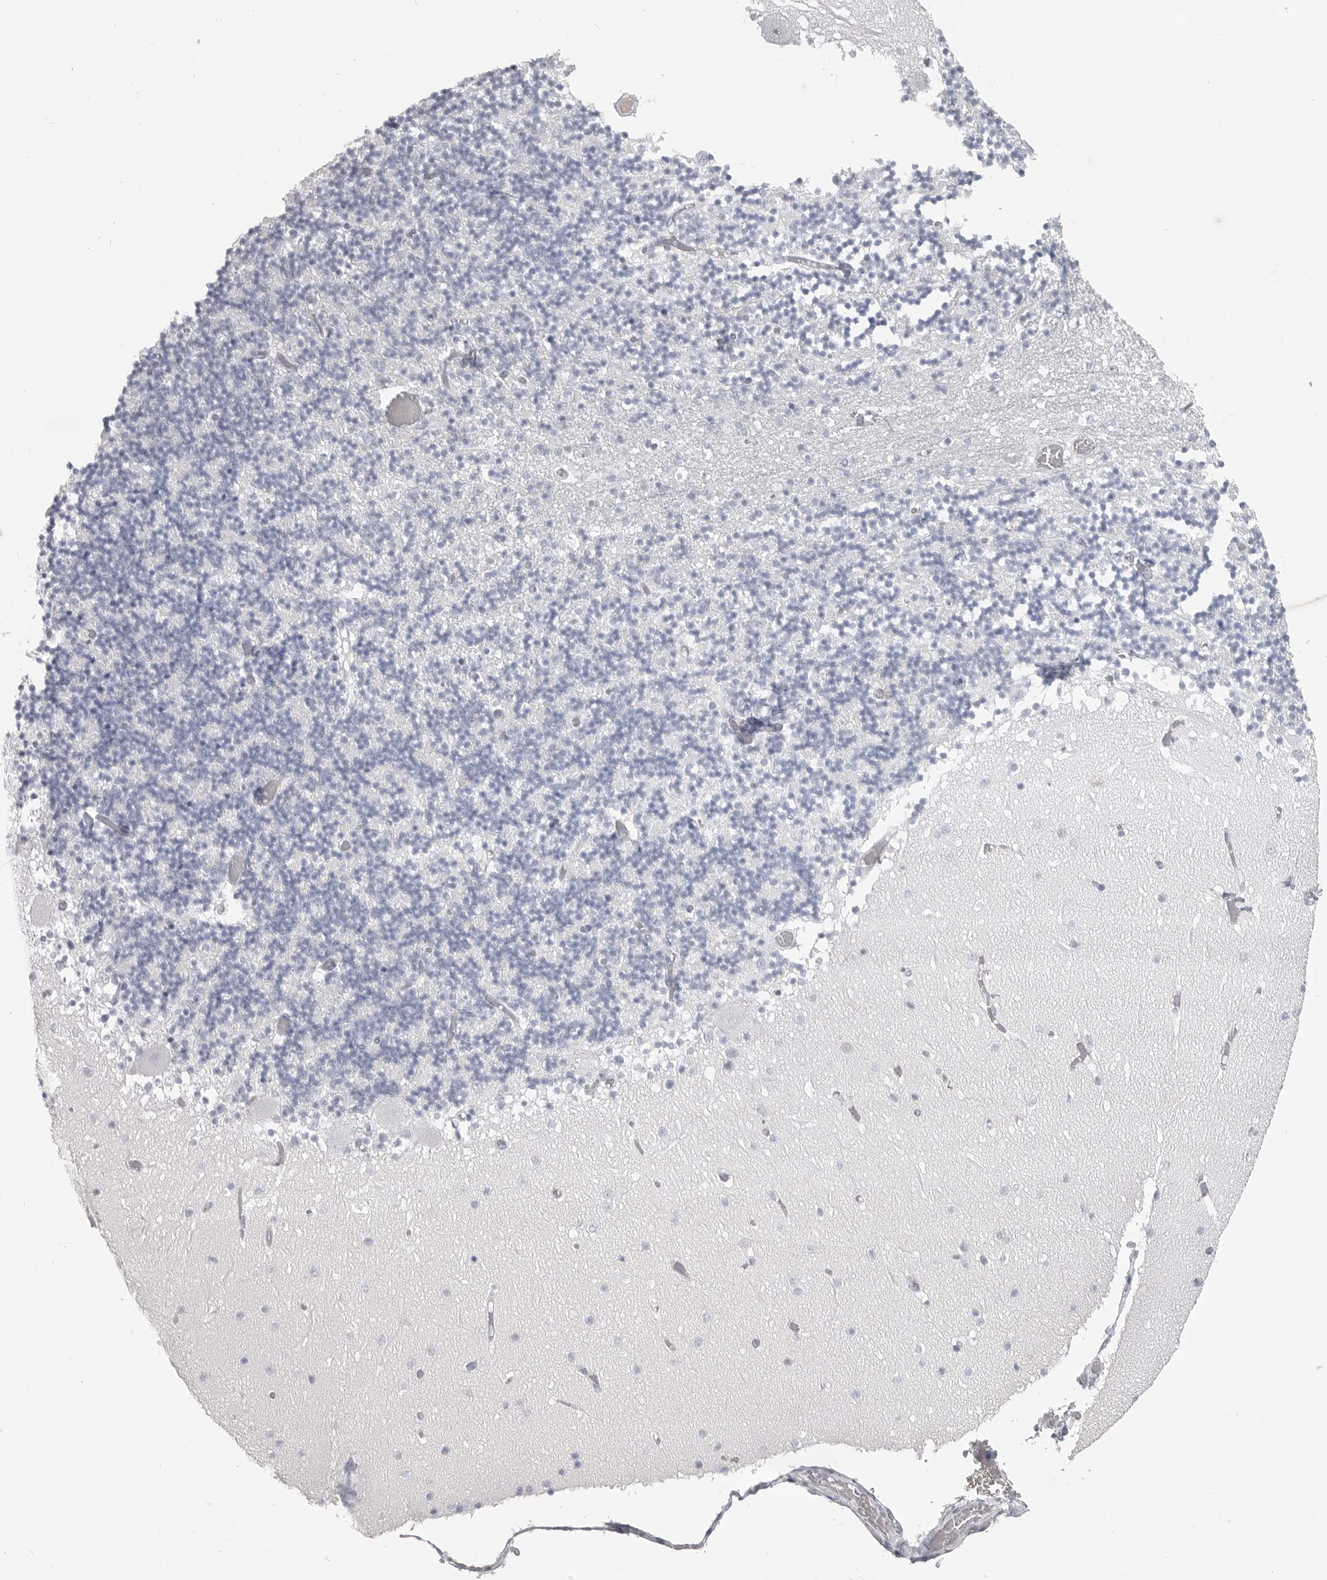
{"staining": {"intensity": "negative", "quantity": "none", "location": "none"}, "tissue": "cerebellum", "cell_type": "Cells in granular layer", "image_type": "normal", "snomed": [{"axis": "morphology", "description": "Normal tissue, NOS"}, {"axis": "topography", "description": "Cerebellum"}], "caption": "Immunohistochemical staining of unremarkable cerebellum demonstrates no significant positivity in cells in granular layer. The staining is performed using DAB brown chromogen with nuclei counter-stained in using hematoxylin.", "gene": "LY6D", "patient": {"sex": "female", "age": 28}}